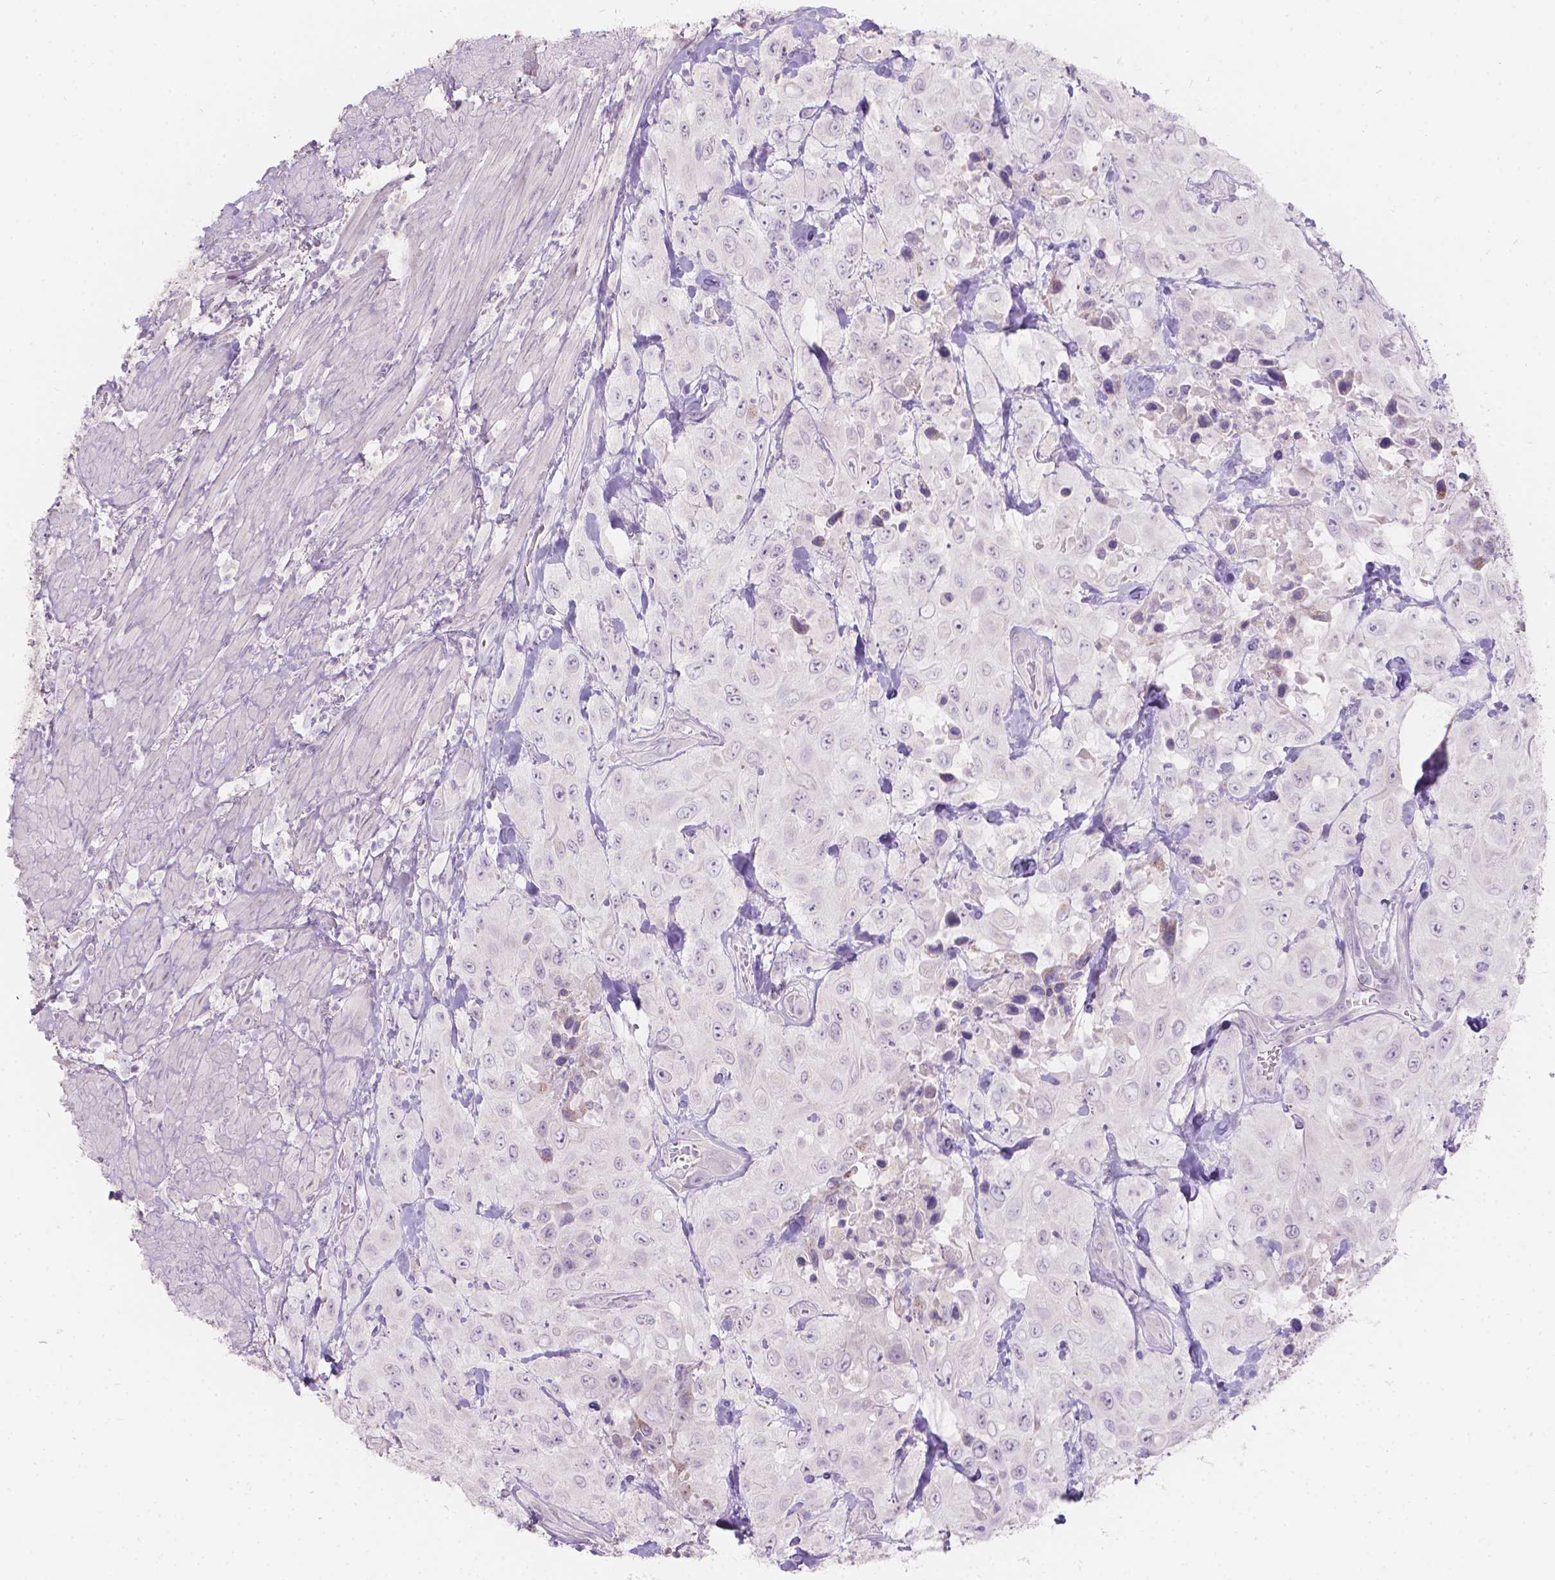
{"staining": {"intensity": "negative", "quantity": "none", "location": "none"}, "tissue": "urothelial cancer", "cell_type": "Tumor cells", "image_type": "cancer", "snomed": [{"axis": "morphology", "description": "Urothelial carcinoma, High grade"}, {"axis": "topography", "description": "Urinary bladder"}], "caption": "This is a histopathology image of immunohistochemistry (IHC) staining of urothelial carcinoma (high-grade), which shows no staining in tumor cells.", "gene": "HTN3", "patient": {"sex": "male", "age": 79}}